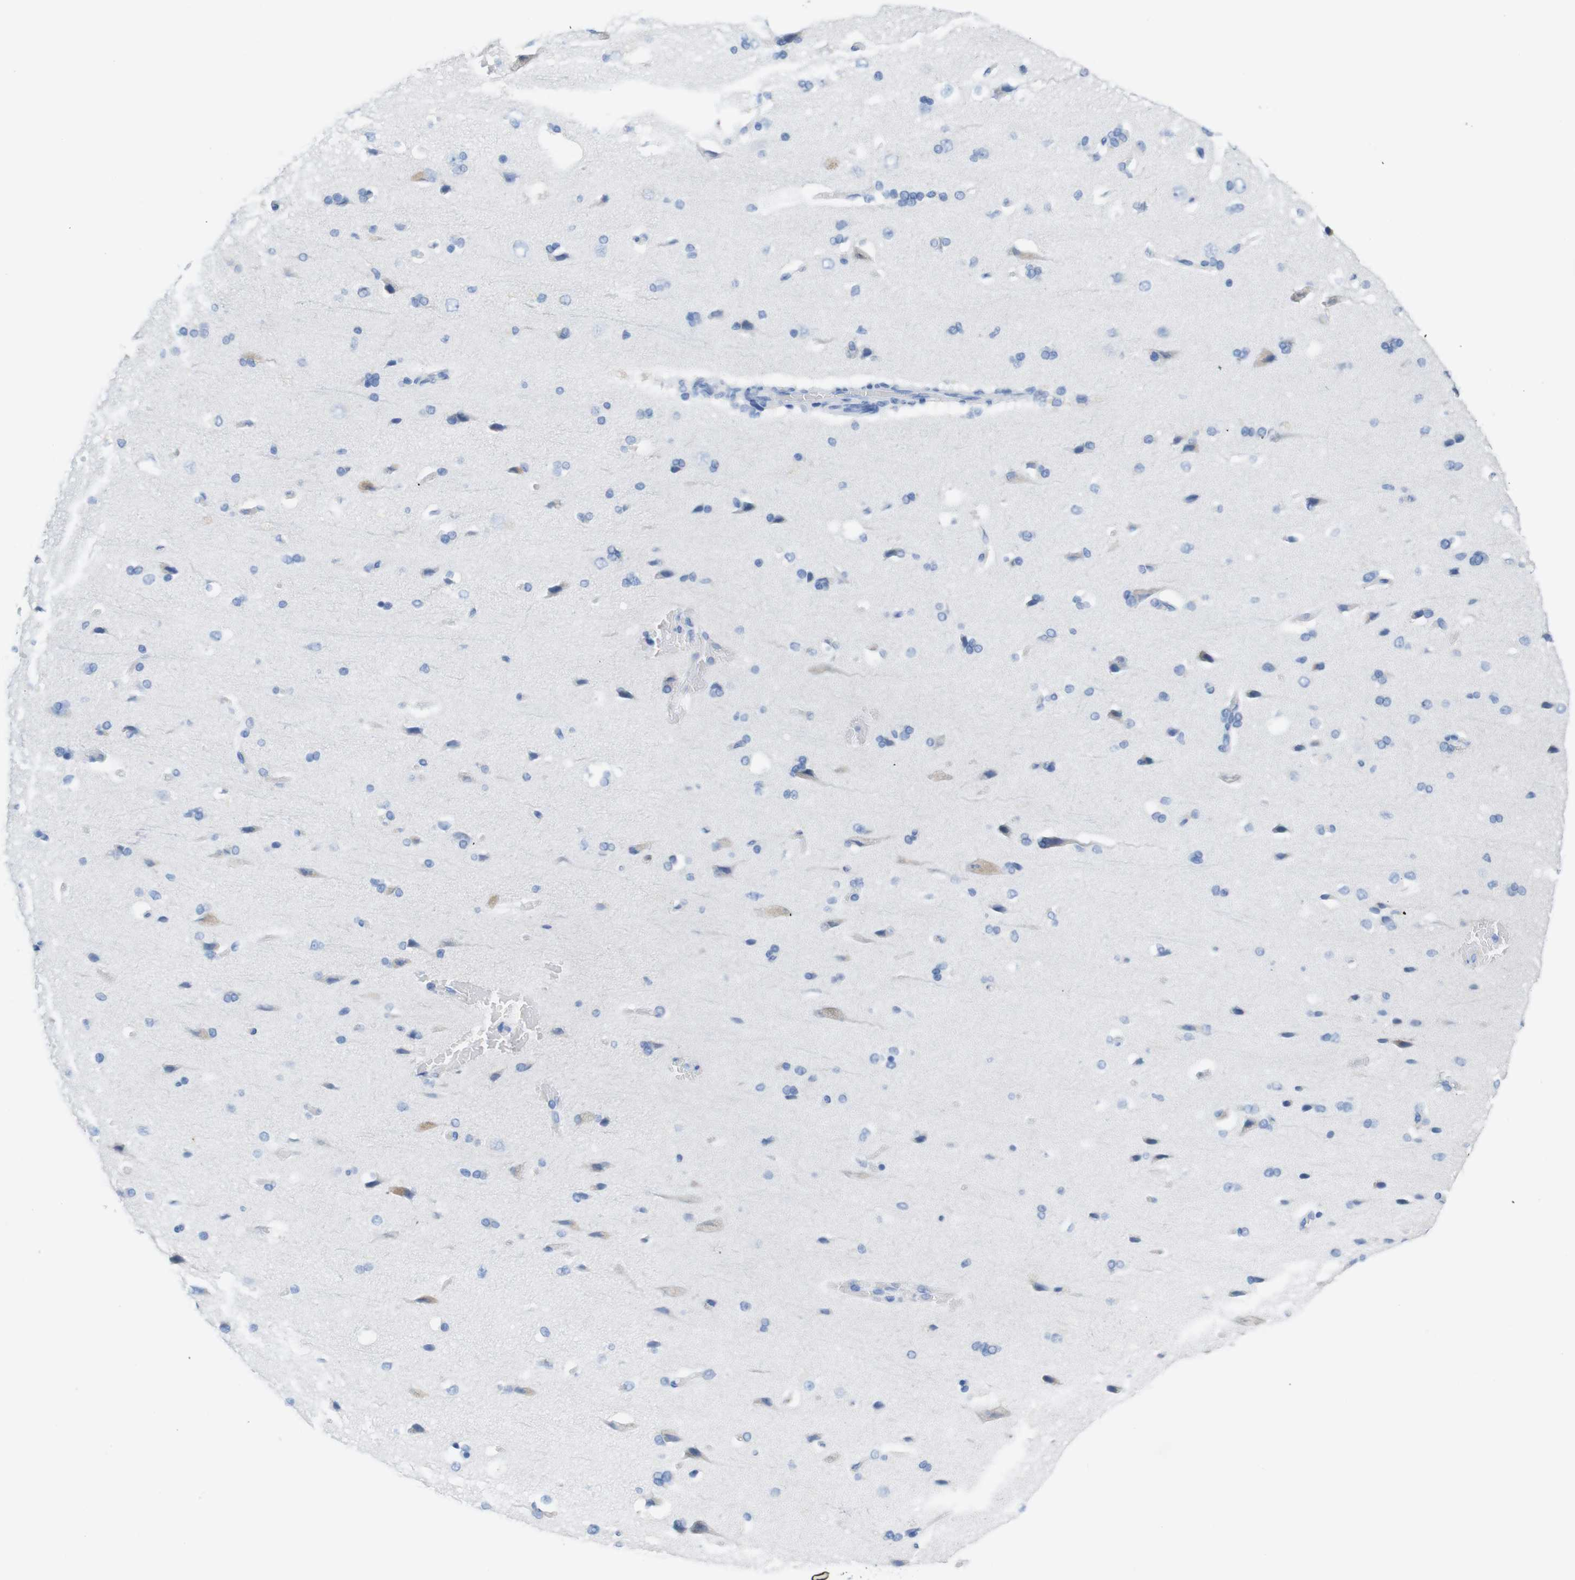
{"staining": {"intensity": "negative", "quantity": "none", "location": "none"}, "tissue": "cerebral cortex", "cell_type": "Endothelial cells", "image_type": "normal", "snomed": [{"axis": "morphology", "description": "Normal tissue, NOS"}, {"axis": "topography", "description": "Cerebral cortex"}], "caption": "An IHC image of unremarkable cerebral cortex is shown. There is no staining in endothelial cells of cerebral cortex.", "gene": "LAG3", "patient": {"sex": "male", "age": 62}}